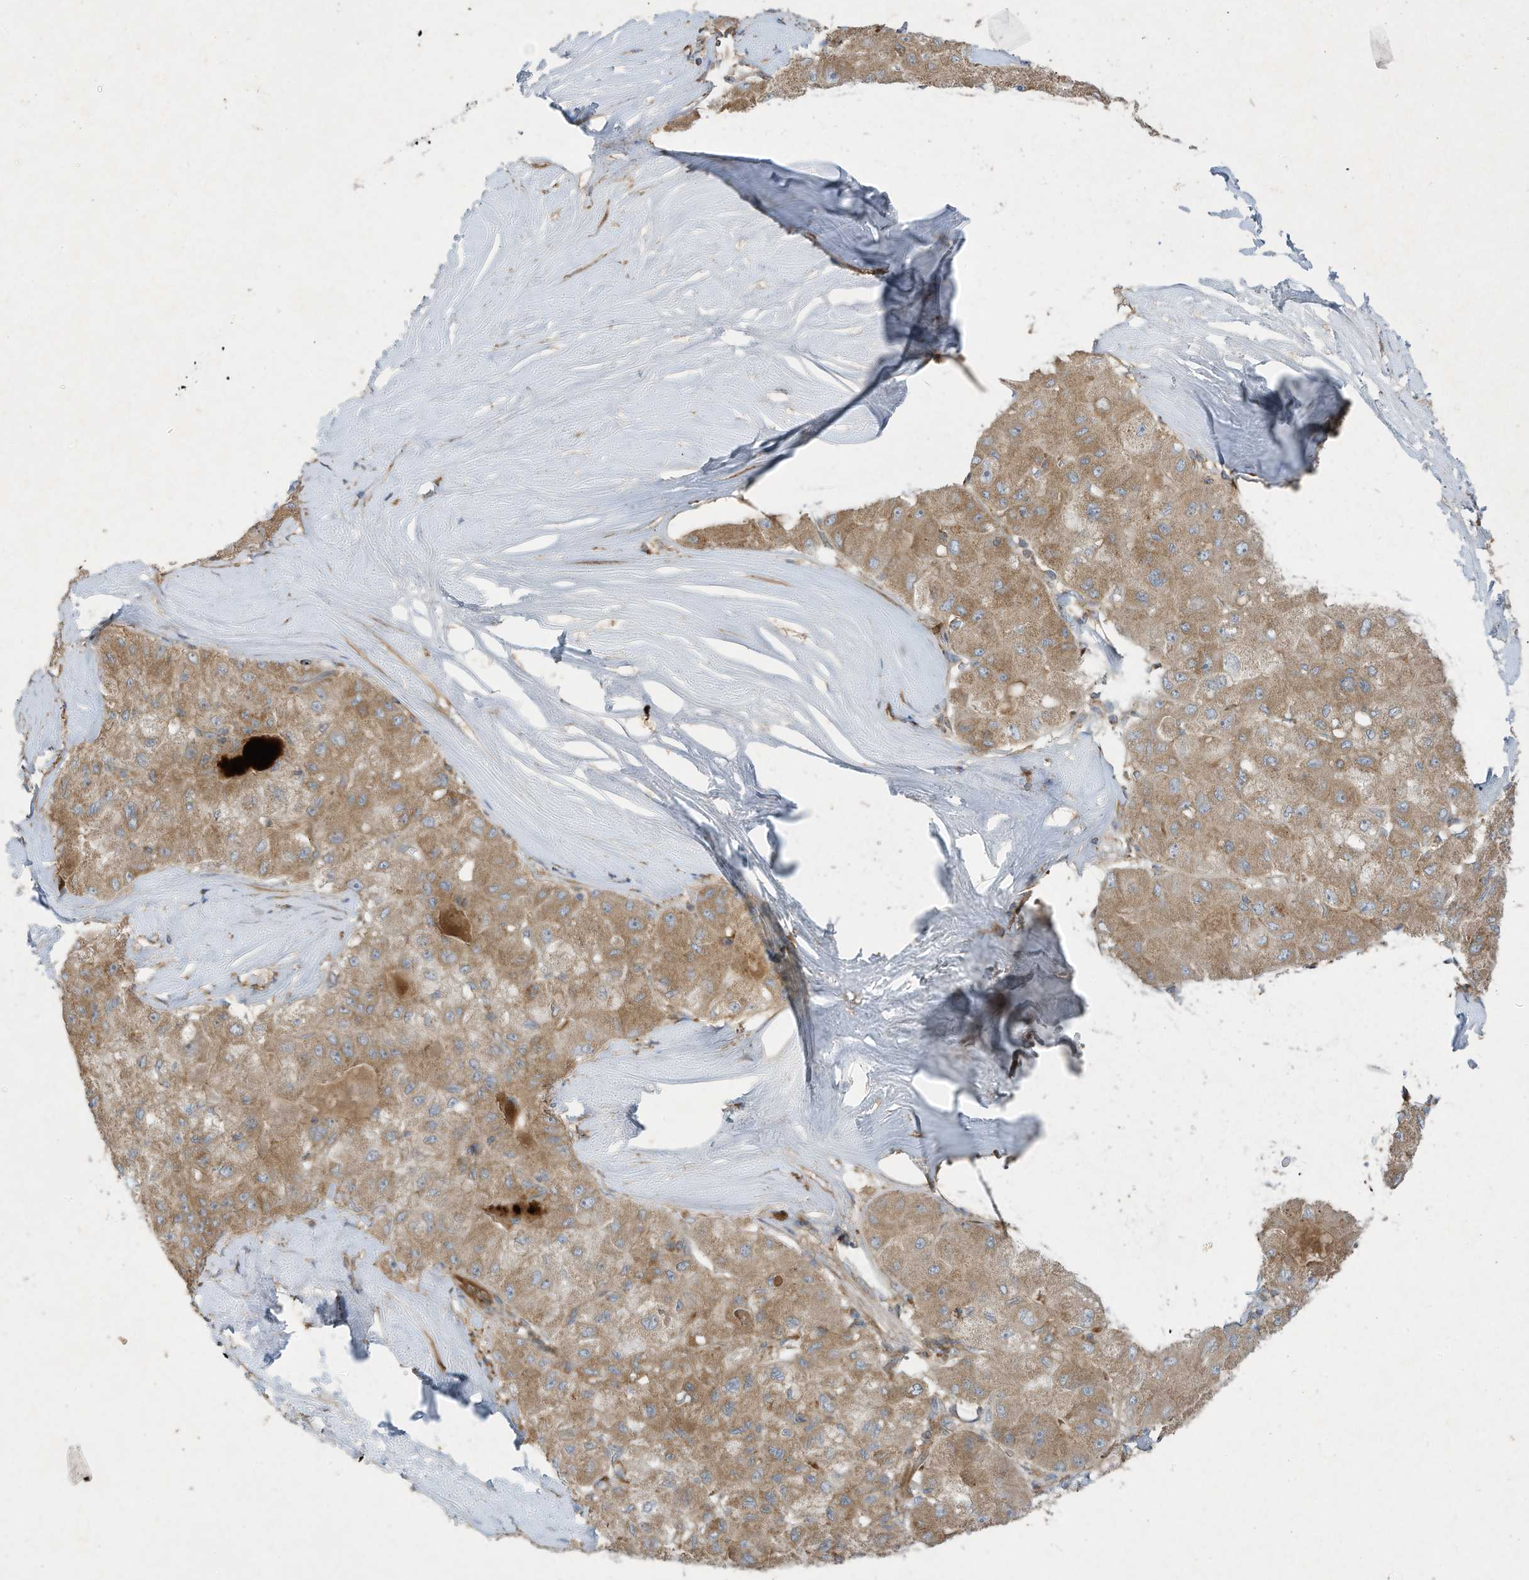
{"staining": {"intensity": "moderate", "quantity": ">75%", "location": "cytoplasmic/membranous"}, "tissue": "liver cancer", "cell_type": "Tumor cells", "image_type": "cancer", "snomed": [{"axis": "morphology", "description": "Carcinoma, Hepatocellular, NOS"}, {"axis": "topography", "description": "Liver"}], "caption": "Immunohistochemistry (DAB) staining of human hepatocellular carcinoma (liver) exhibits moderate cytoplasmic/membranous protein staining in about >75% of tumor cells.", "gene": "SYNJ2", "patient": {"sex": "male", "age": 80}}